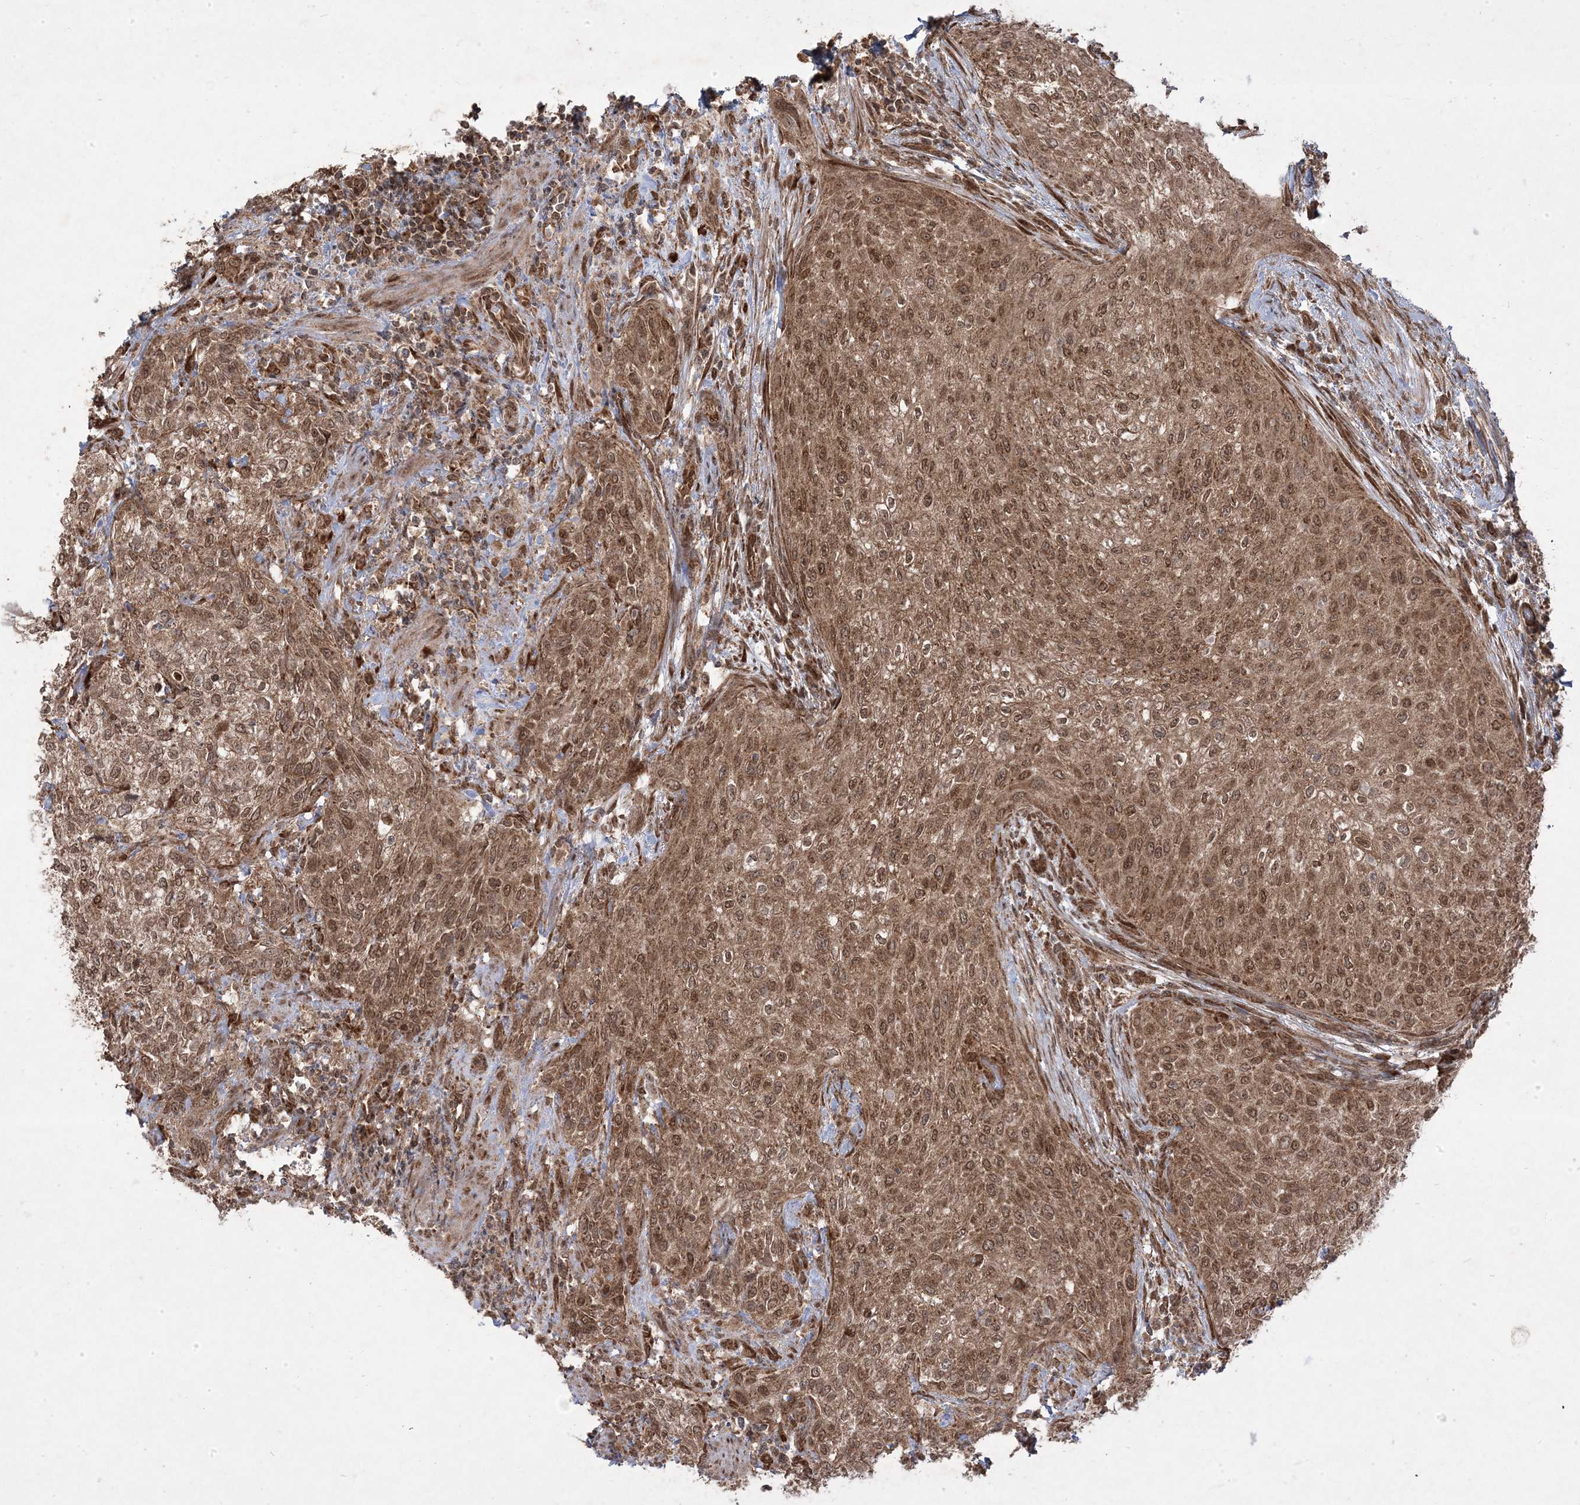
{"staining": {"intensity": "strong", "quantity": ">75%", "location": "cytoplasmic/membranous,nuclear"}, "tissue": "urothelial cancer", "cell_type": "Tumor cells", "image_type": "cancer", "snomed": [{"axis": "morphology", "description": "Urothelial carcinoma, High grade"}, {"axis": "topography", "description": "Urinary bladder"}], "caption": "Urothelial cancer stained with DAB (3,3'-diaminobenzidine) immunohistochemistry (IHC) demonstrates high levels of strong cytoplasmic/membranous and nuclear expression in approximately >75% of tumor cells. (DAB IHC, brown staining for protein, blue staining for nuclei).", "gene": "PLEKHM2", "patient": {"sex": "male", "age": 35}}